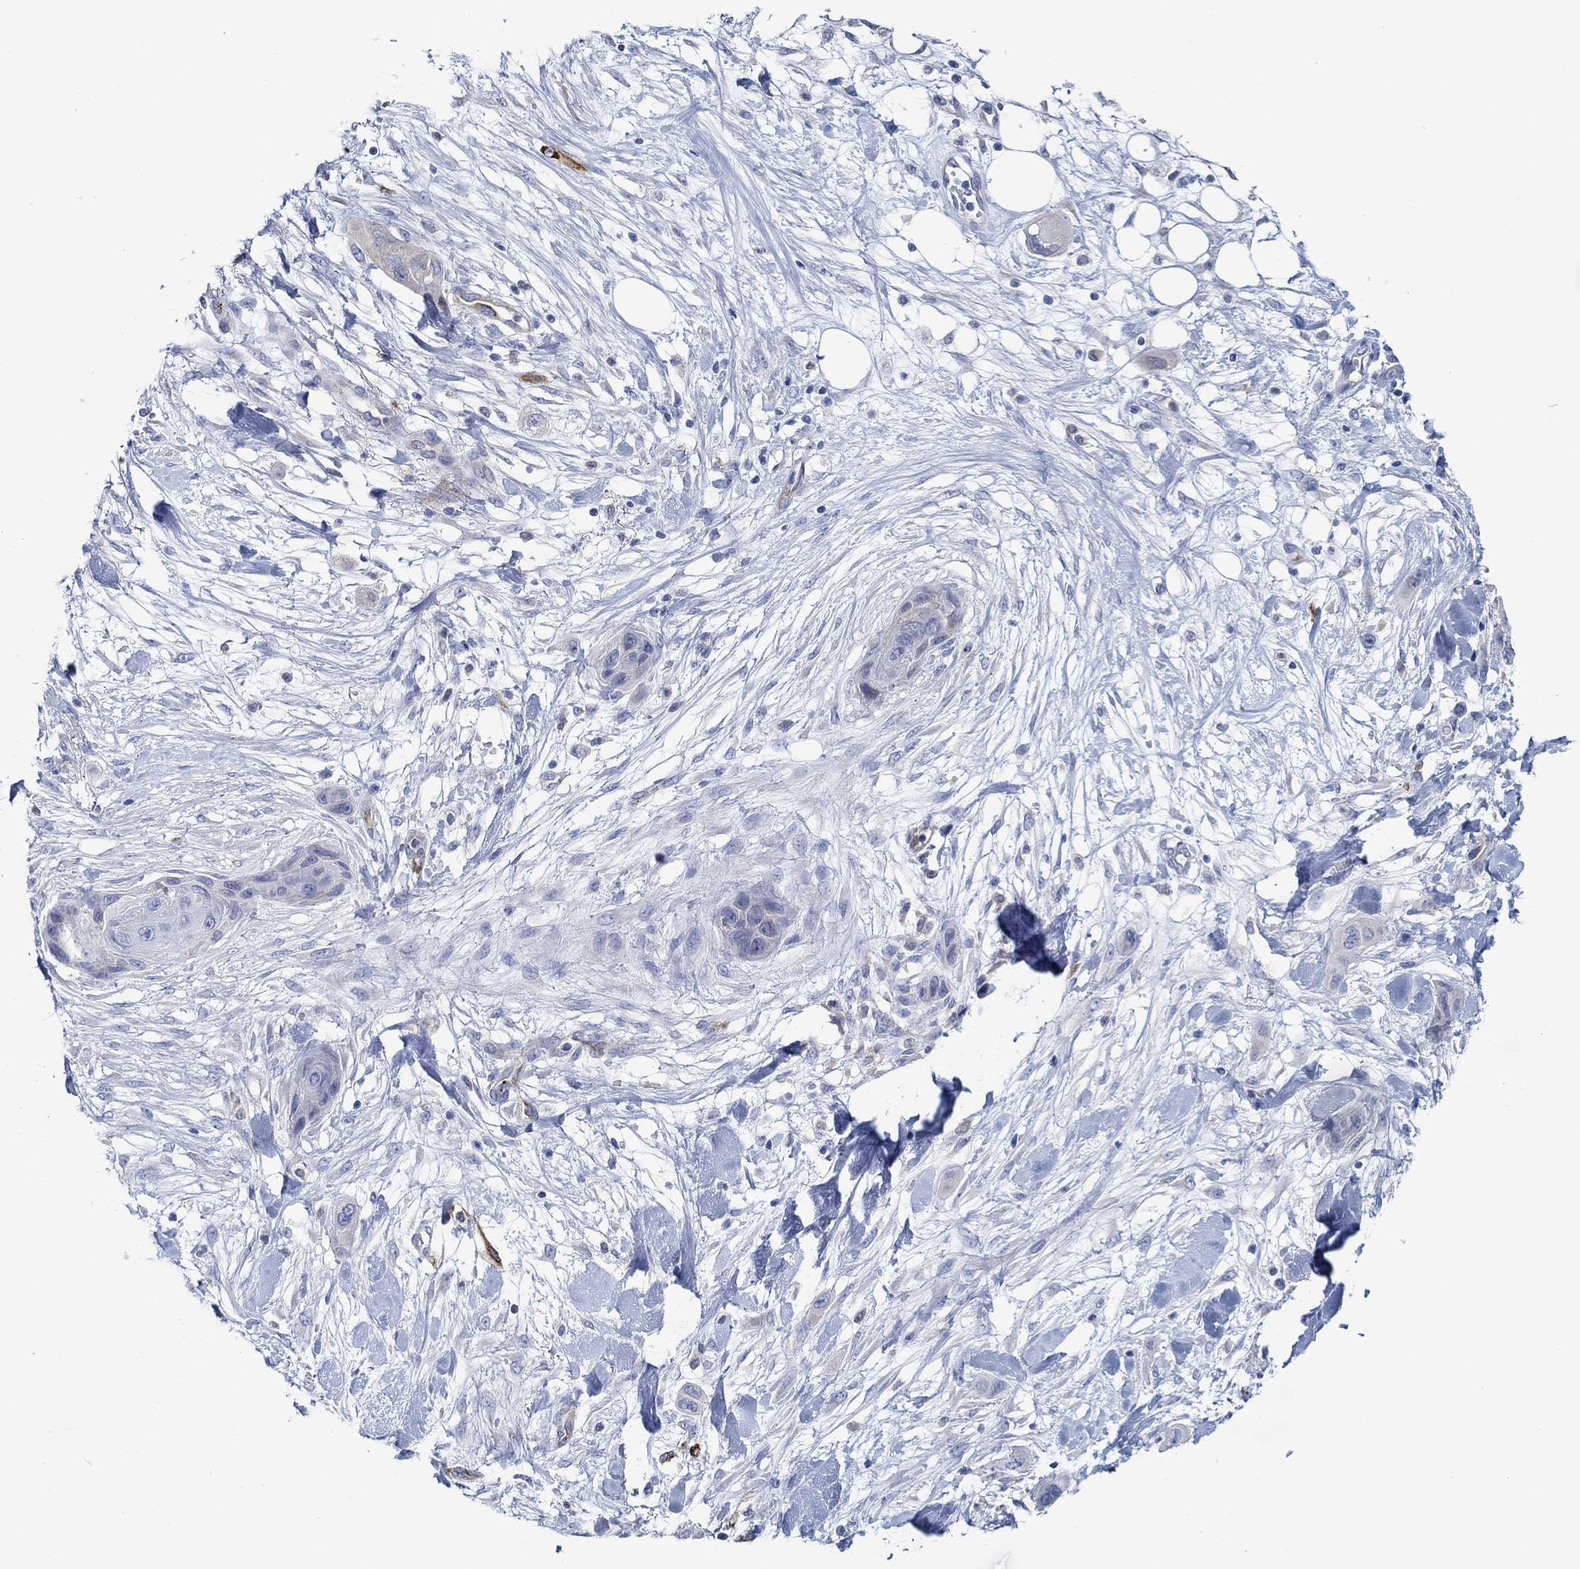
{"staining": {"intensity": "negative", "quantity": "none", "location": "none"}, "tissue": "skin cancer", "cell_type": "Tumor cells", "image_type": "cancer", "snomed": [{"axis": "morphology", "description": "Squamous cell carcinoma, NOS"}, {"axis": "topography", "description": "Skin"}], "caption": "DAB immunohistochemical staining of skin cancer reveals no significant expression in tumor cells.", "gene": "SLC27A3", "patient": {"sex": "male", "age": 79}}